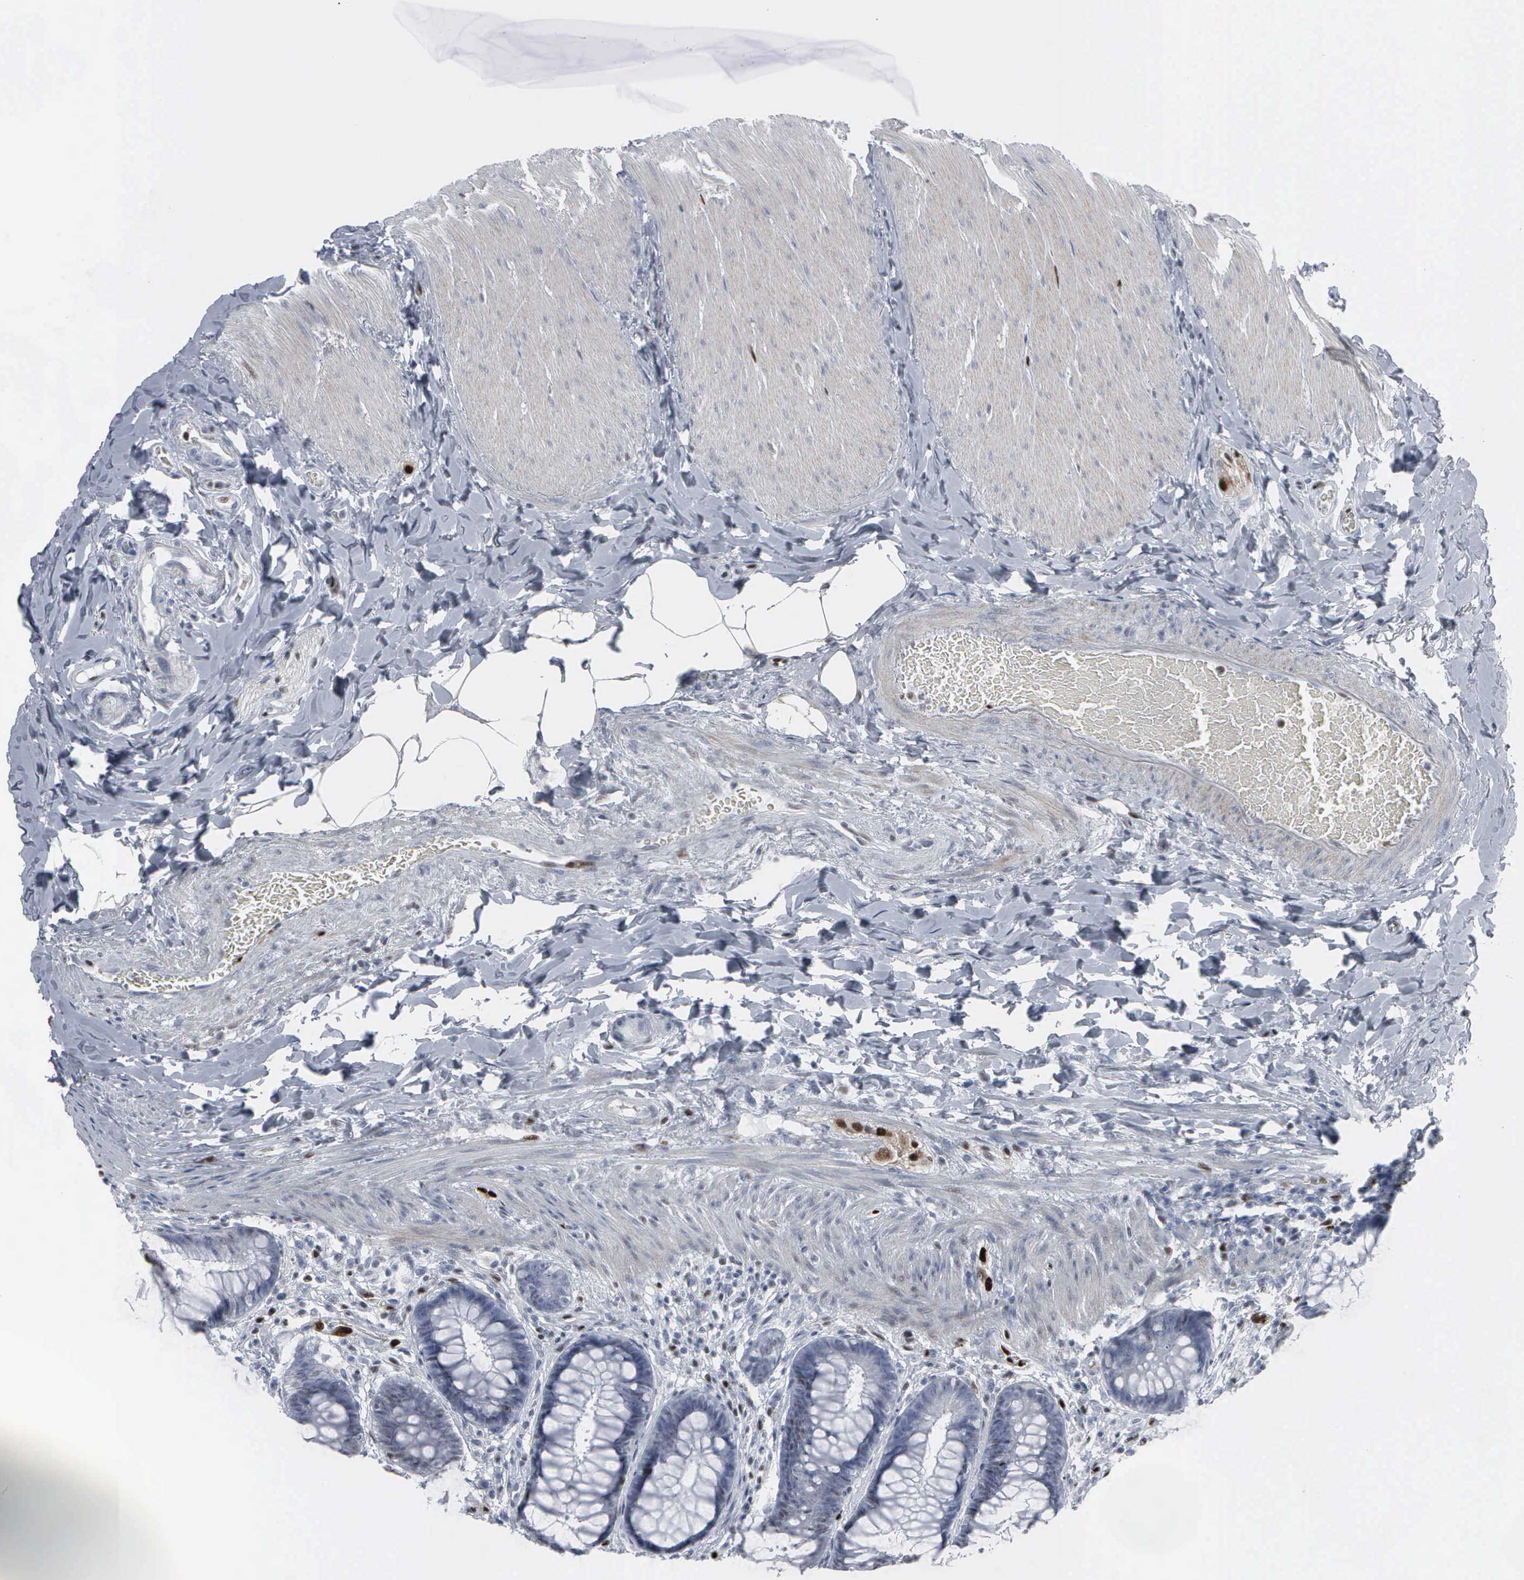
{"staining": {"intensity": "strong", "quantity": "<25%", "location": "nuclear"}, "tissue": "rectum", "cell_type": "Glandular cells", "image_type": "normal", "snomed": [{"axis": "morphology", "description": "Normal tissue, NOS"}, {"axis": "topography", "description": "Rectum"}], "caption": "Protein analysis of benign rectum displays strong nuclear expression in about <25% of glandular cells.", "gene": "CCND3", "patient": {"sex": "female", "age": 46}}